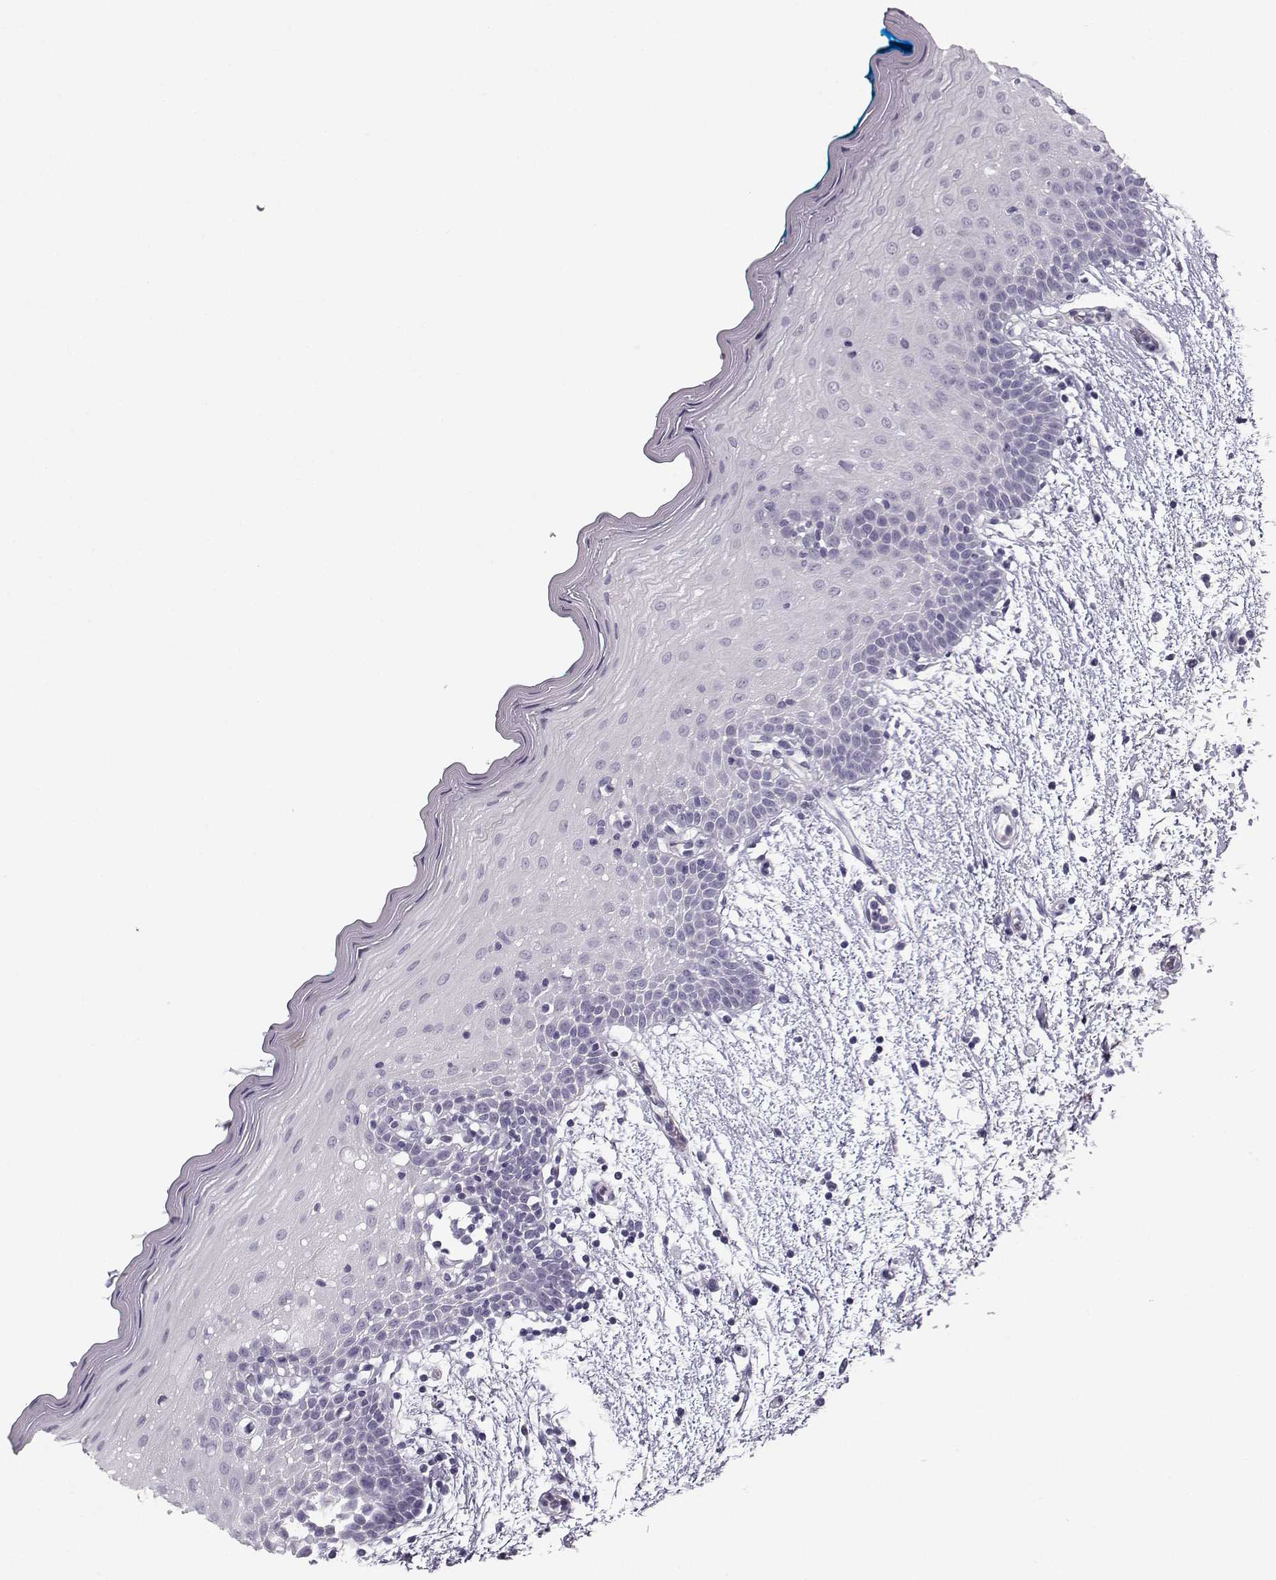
{"staining": {"intensity": "negative", "quantity": "none", "location": "none"}, "tissue": "oral mucosa", "cell_type": "Squamous epithelial cells", "image_type": "normal", "snomed": [{"axis": "morphology", "description": "Normal tissue, NOS"}, {"axis": "morphology", "description": "Squamous cell carcinoma, NOS"}, {"axis": "topography", "description": "Oral tissue"}, {"axis": "topography", "description": "Head-Neck"}], "caption": "Immunohistochemistry (IHC) image of normal oral mucosa: oral mucosa stained with DAB (3,3'-diaminobenzidine) demonstrates no significant protein positivity in squamous epithelial cells.", "gene": "CASR", "patient": {"sex": "female", "age": 75}}